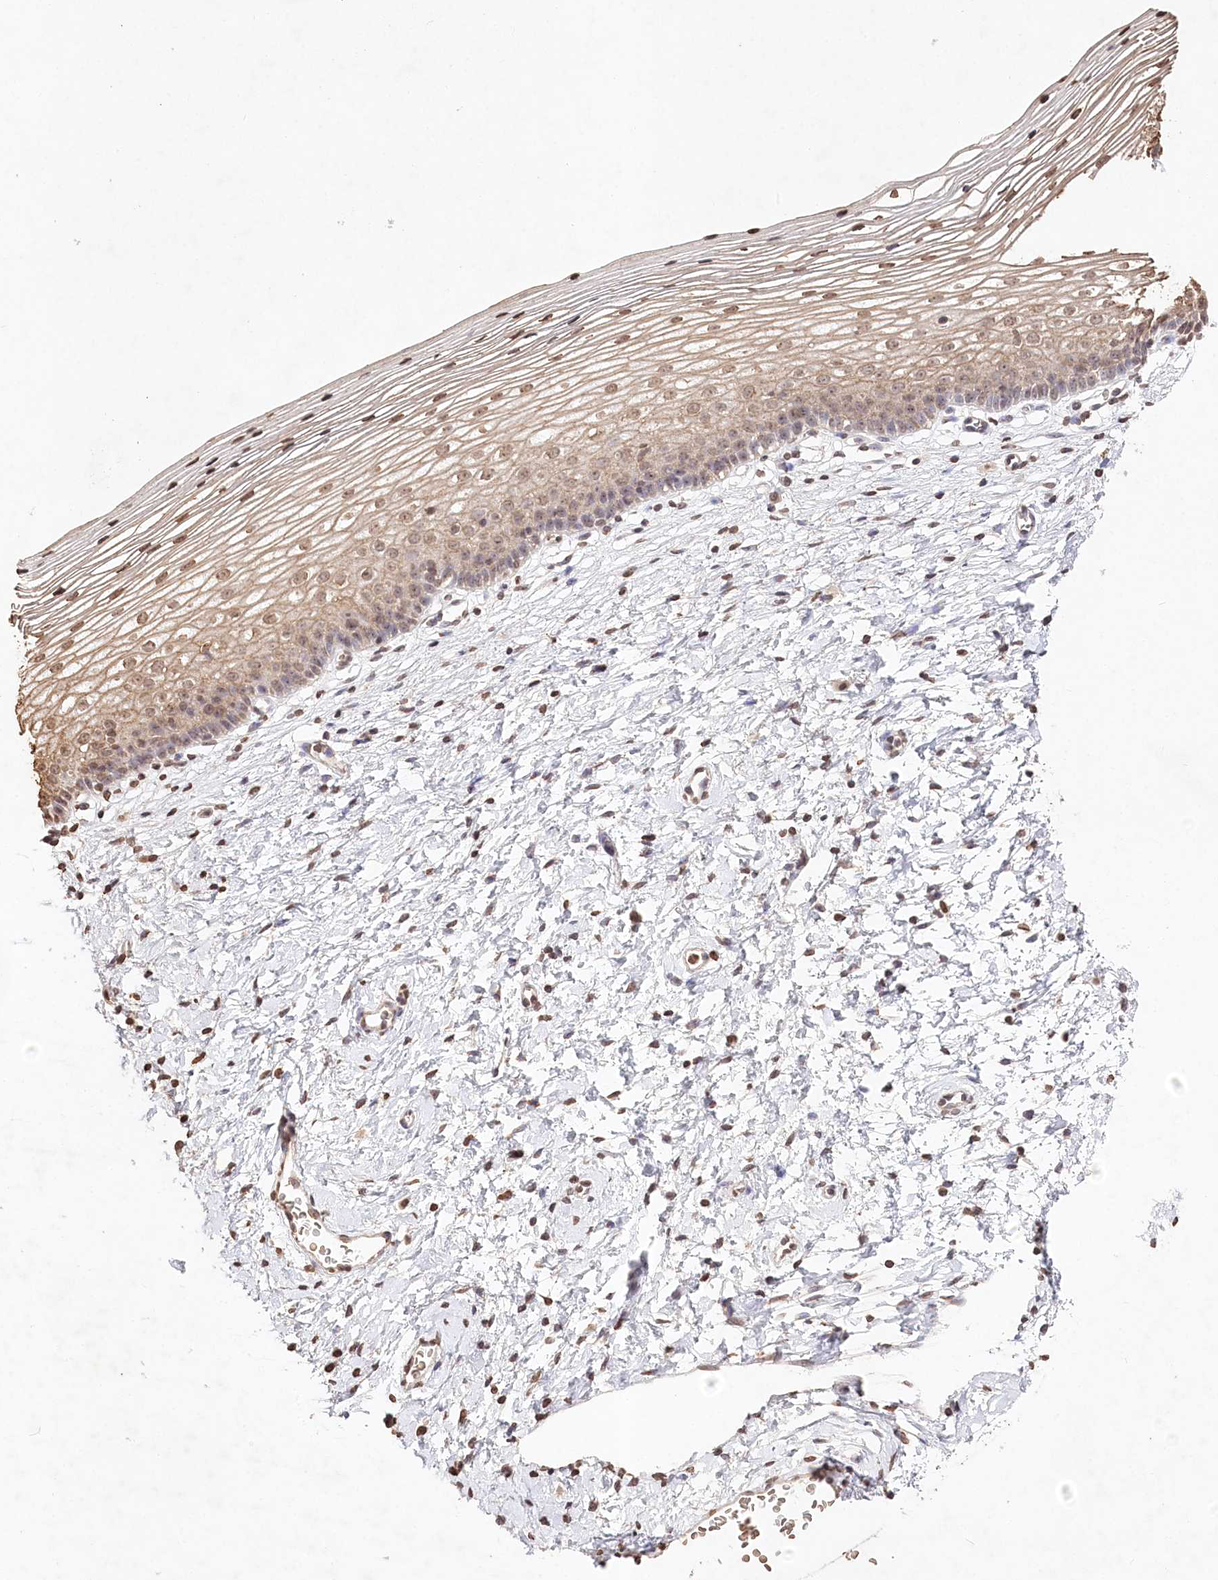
{"staining": {"intensity": "weak", "quantity": "<25%", "location": "nuclear"}, "tissue": "cervix", "cell_type": "Glandular cells", "image_type": "normal", "snomed": [{"axis": "morphology", "description": "Normal tissue, NOS"}, {"axis": "topography", "description": "Cervix"}], "caption": "Immunohistochemistry (IHC) micrograph of normal cervix: human cervix stained with DAB reveals no significant protein expression in glandular cells.", "gene": "DMXL1", "patient": {"sex": "female", "age": 72}}